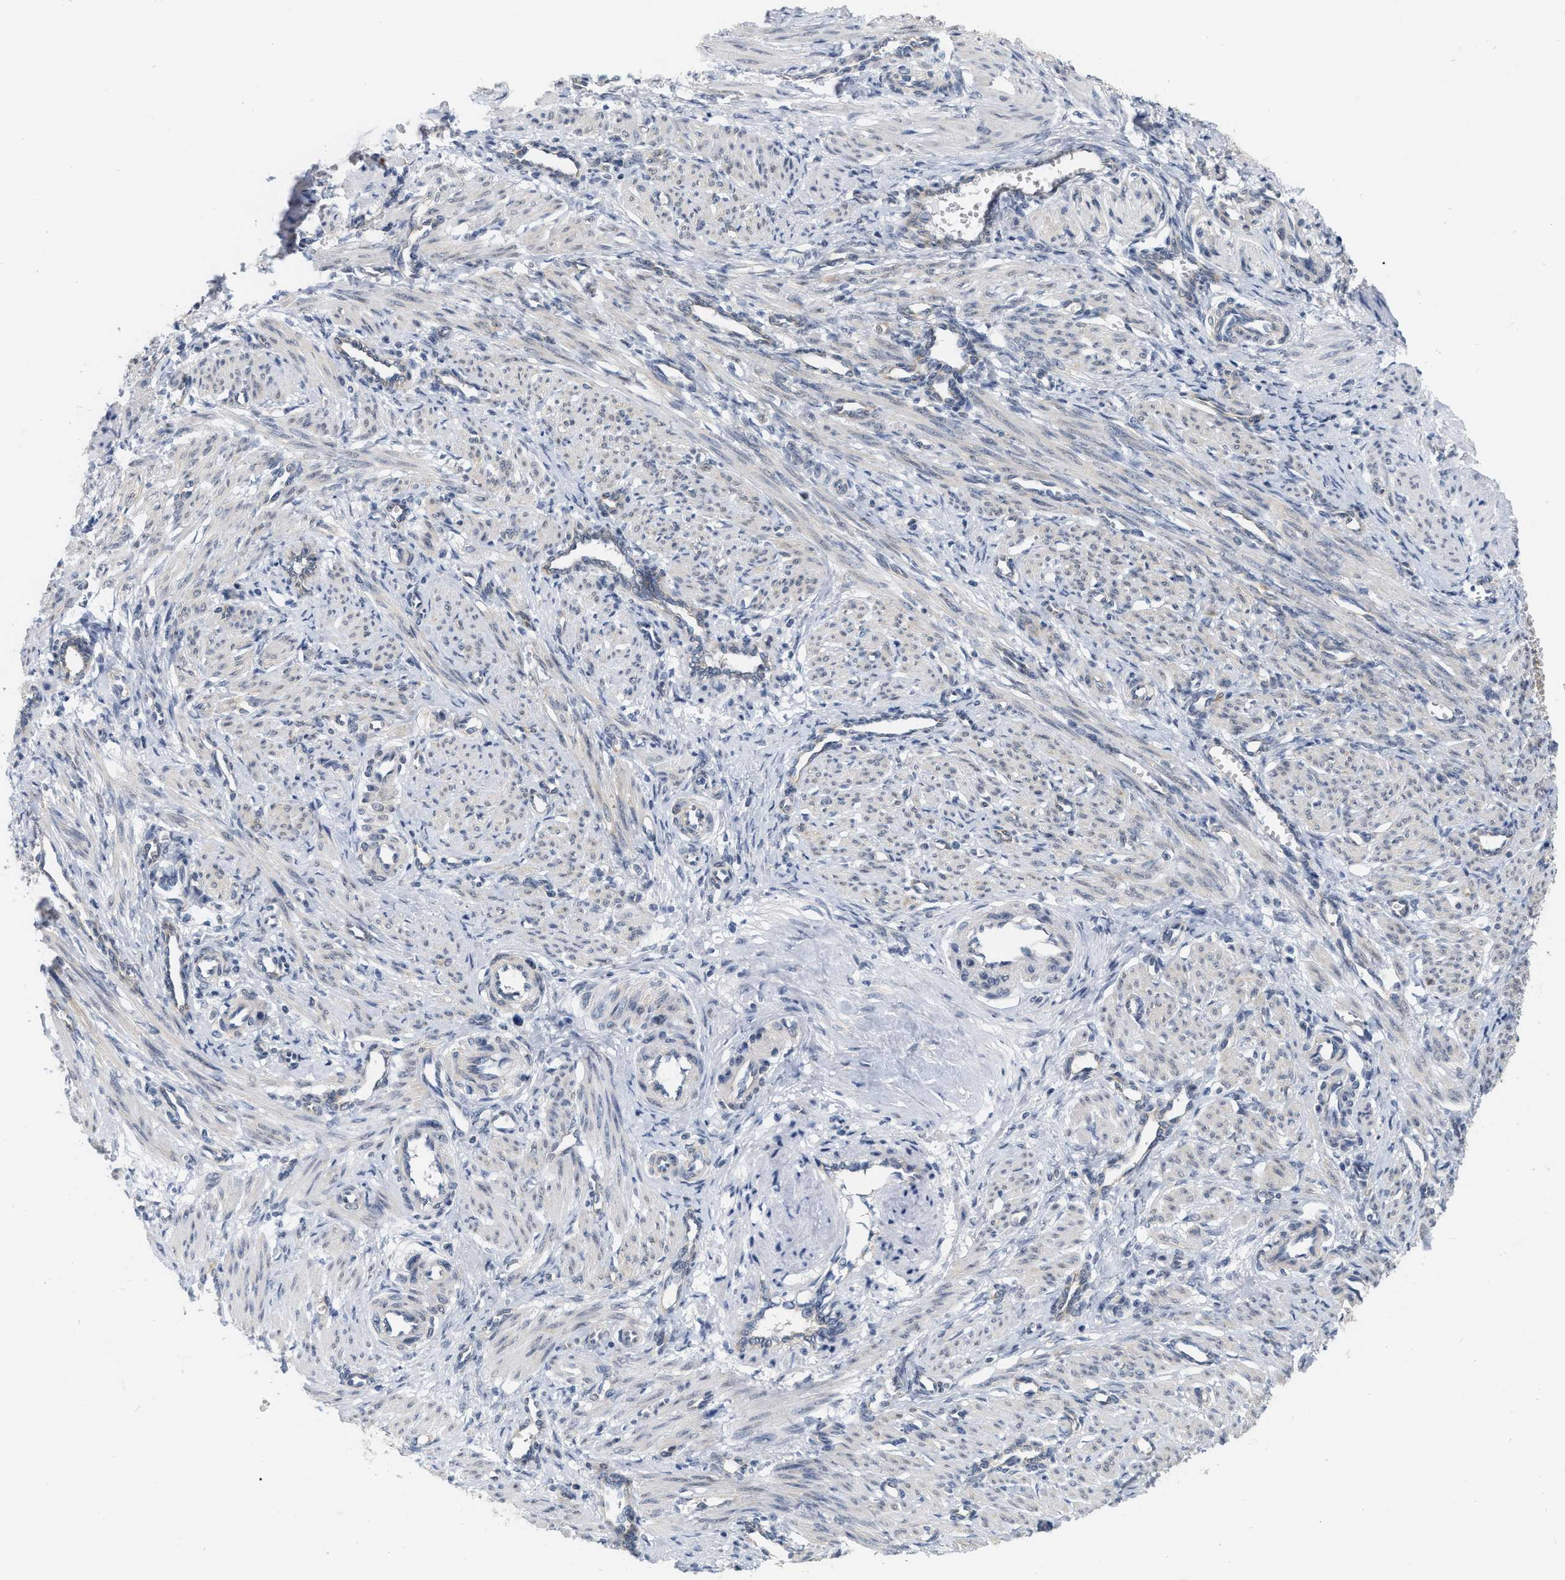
{"staining": {"intensity": "negative", "quantity": "none", "location": "none"}, "tissue": "smooth muscle", "cell_type": "Smooth muscle cells", "image_type": "normal", "snomed": [{"axis": "morphology", "description": "Normal tissue, NOS"}, {"axis": "topography", "description": "Endometrium"}], "caption": "There is no significant expression in smooth muscle cells of smooth muscle. (DAB immunohistochemistry (IHC) visualized using brightfield microscopy, high magnification).", "gene": "RUVBL1", "patient": {"sex": "female", "age": 33}}